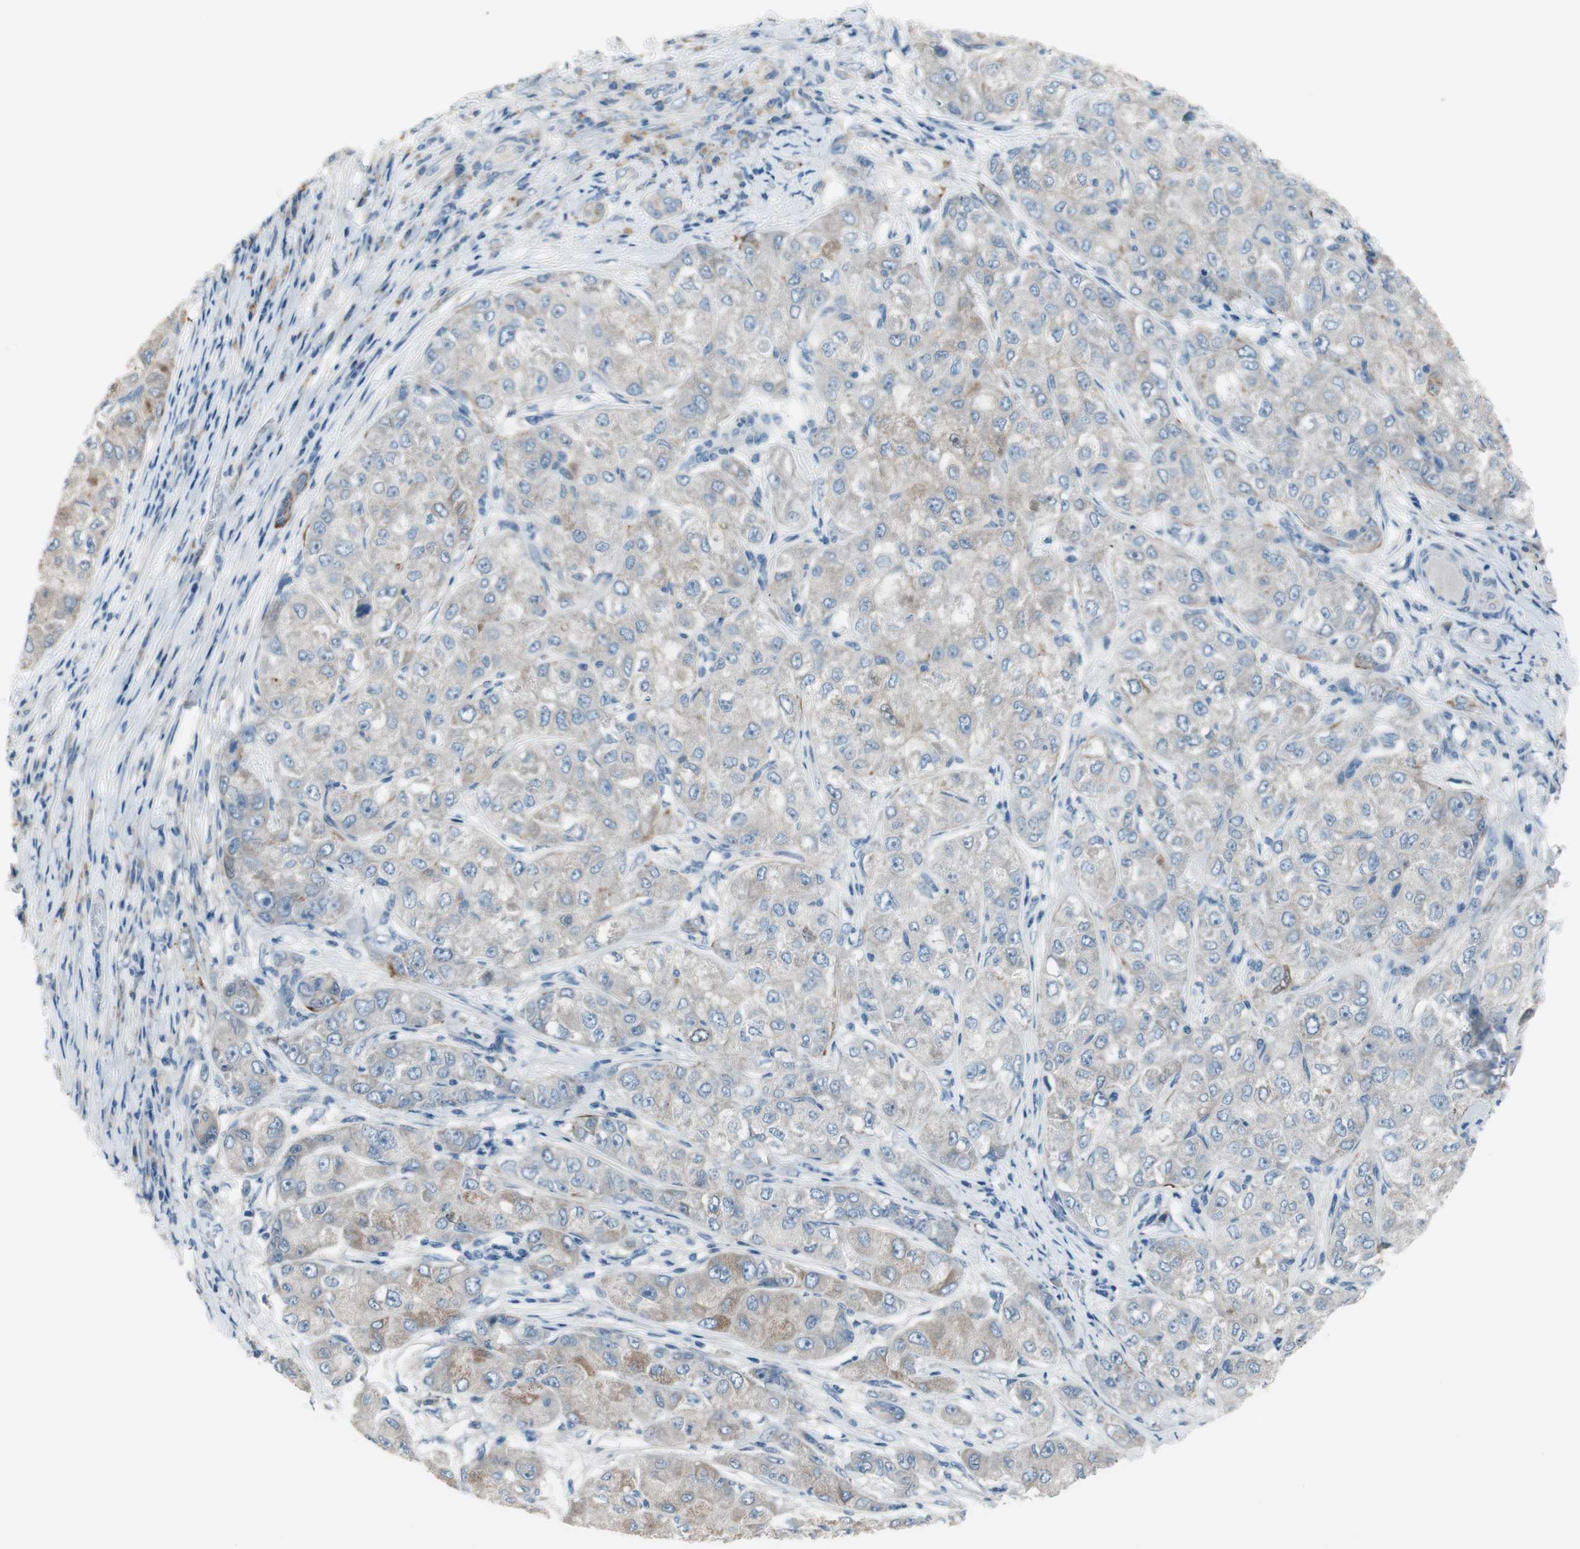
{"staining": {"intensity": "weak", "quantity": "25%-75%", "location": "cytoplasmic/membranous"}, "tissue": "liver cancer", "cell_type": "Tumor cells", "image_type": "cancer", "snomed": [{"axis": "morphology", "description": "Carcinoma, Hepatocellular, NOS"}, {"axis": "topography", "description": "Liver"}], "caption": "Liver cancer (hepatocellular carcinoma) was stained to show a protein in brown. There is low levels of weak cytoplasmic/membranous expression in about 25%-75% of tumor cells. (DAB (3,3'-diaminobenzidine) = brown stain, brightfield microscopy at high magnification).", "gene": "PRRG4", "patient": {"sex": "male", "age": 80}}